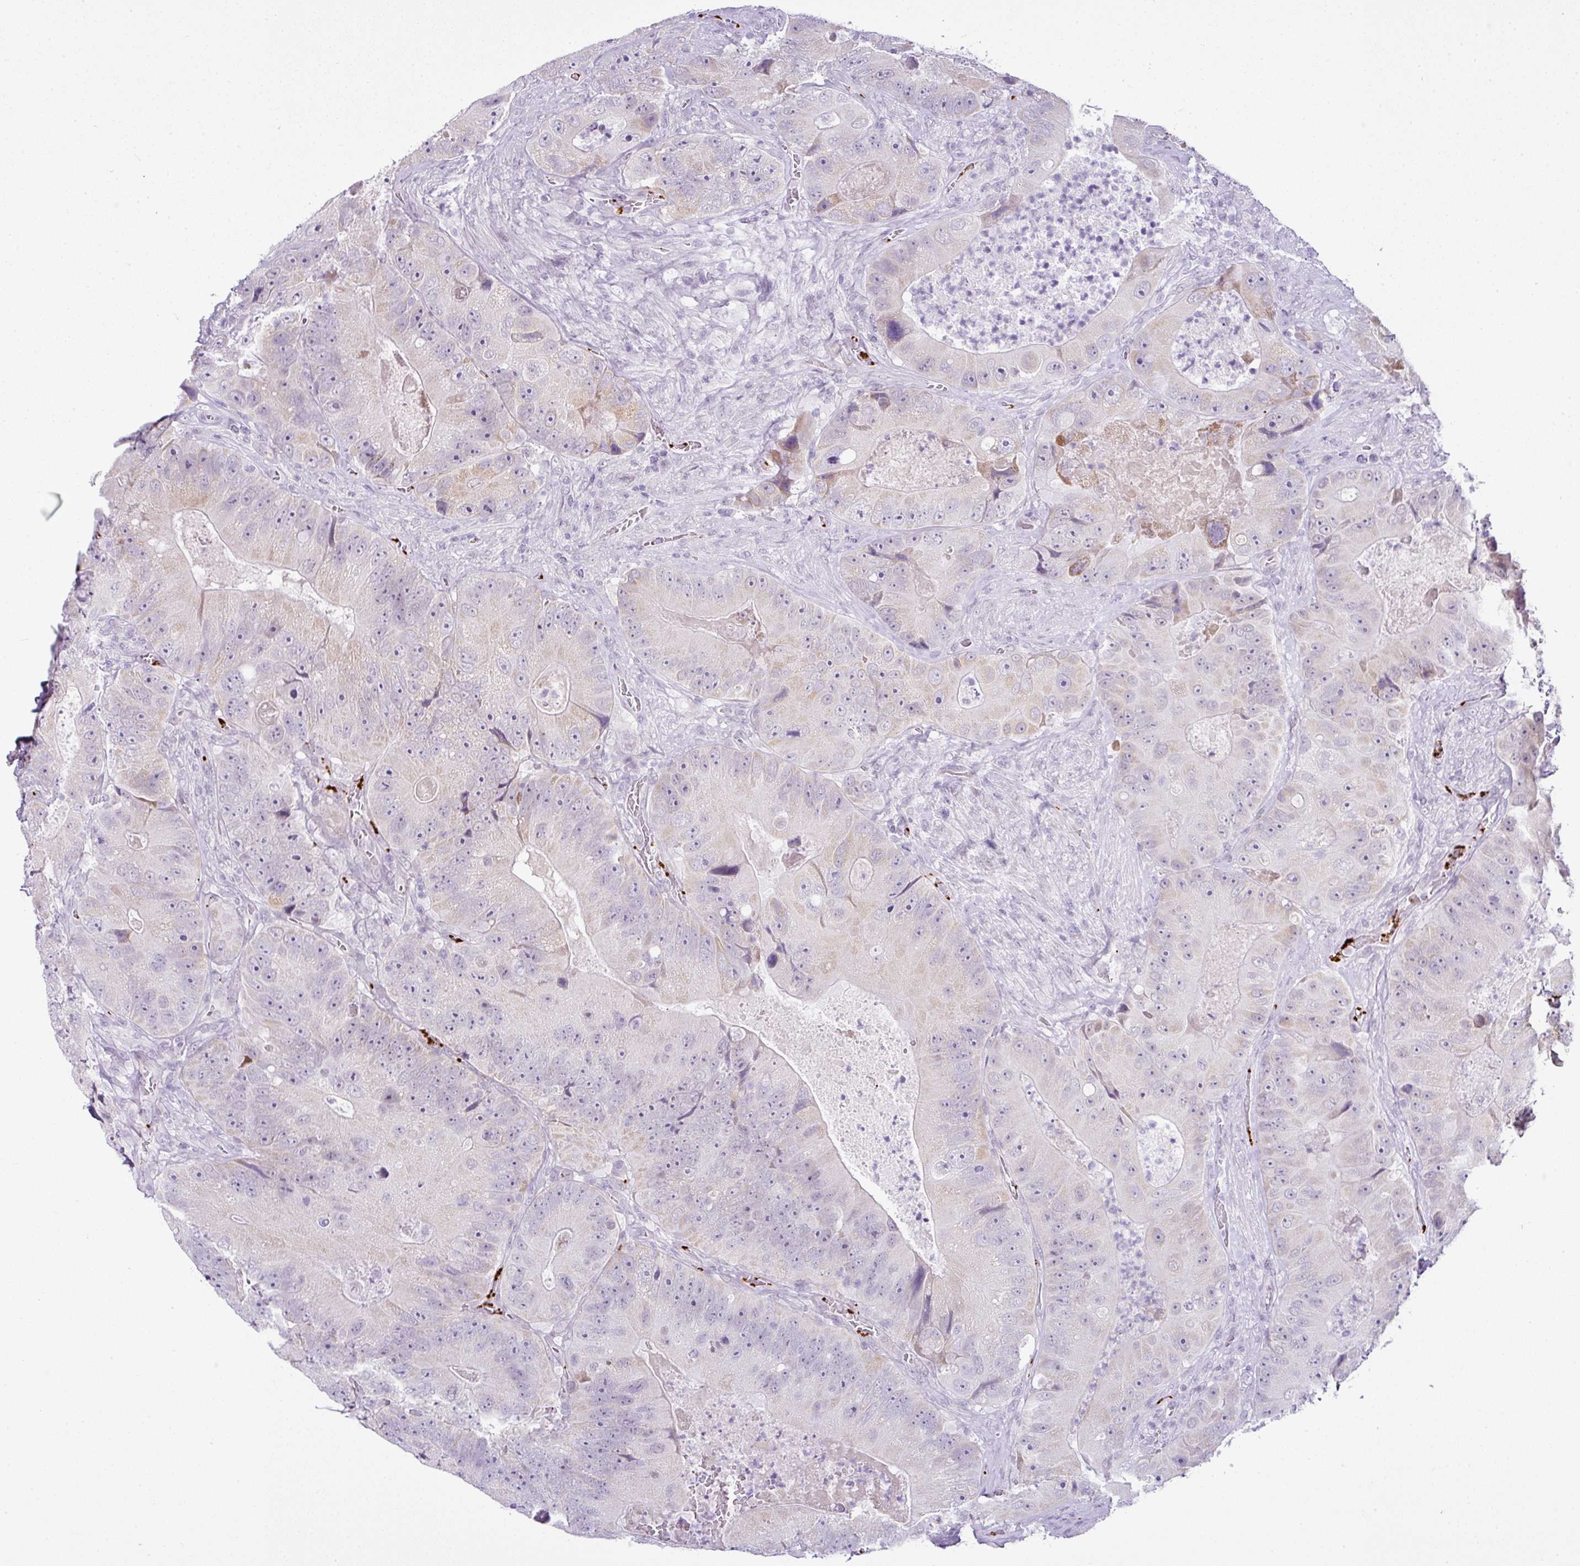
{"staining": {"intensity": "negative", "quantity": "none", "location": "none"}, "tissue": "colorectal cancer", "cell_type": "Tumor cells", "image_type": "cancer", "snomed": [{"axis": "morphology", "description": "Adenocarcinoma, NOS"}, {"axis": "topography", "description": "Colon"}], "caption": "A photomicrograph of colorectal cancer stained for a protein displays no brown staining in tumor cells.", "gene": "CMTM5", "patient": {"sex": "female", "age": 86}}